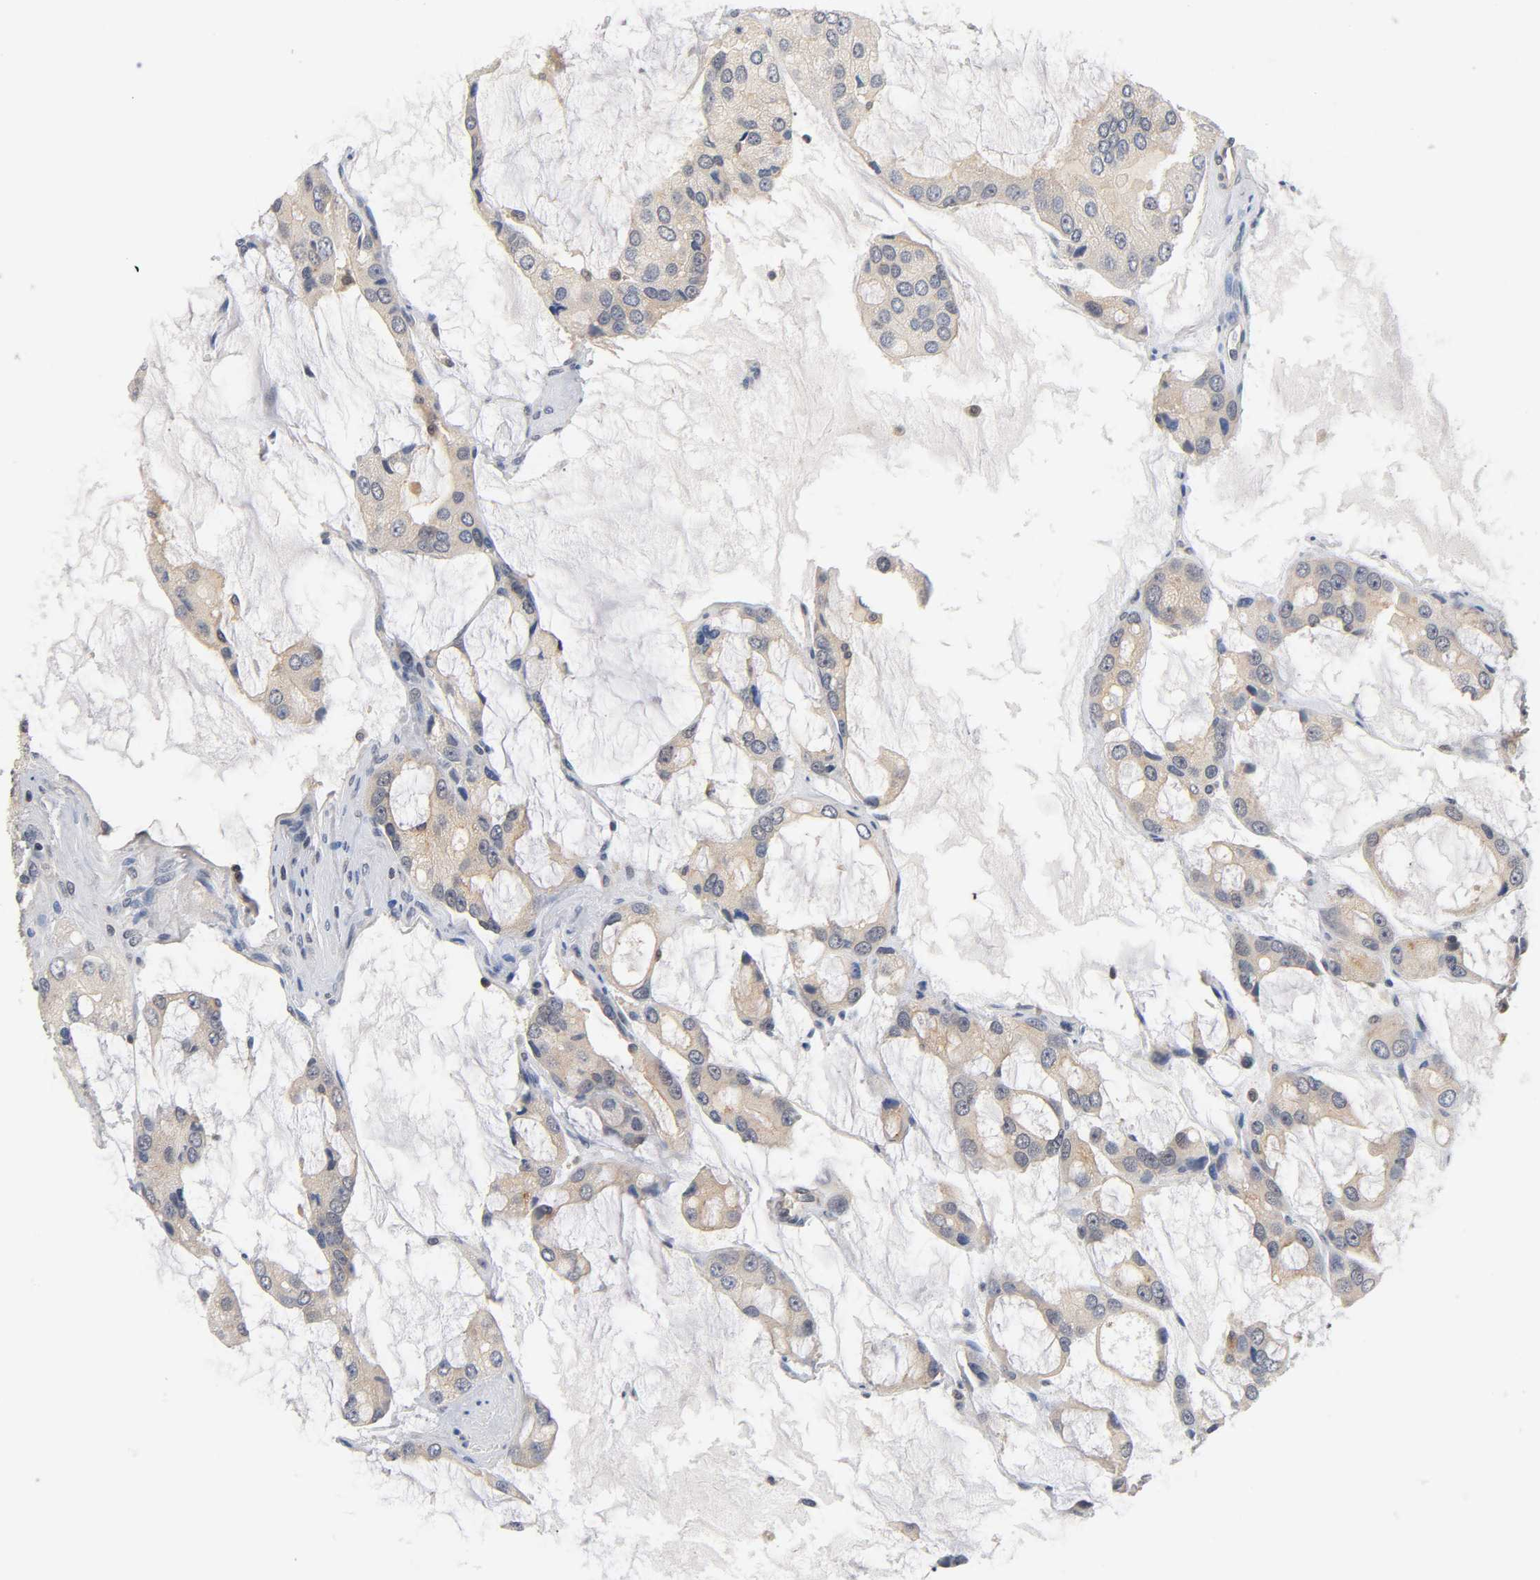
{"staining": {"intensity": "weak", "quantity": ">75%", "location": "cytoplasmic/membranous"}, "tissue": "prostate cancer", "cell_type": "Tumor cells", "image_type": "cancer", "snomed": [{"axis": "morphology", "description": "Adenocarcinoma, High grade"}, {"axis": "topography", "description": "Prostate"}], "caption": "Human high-grade adenocarcinoma (prostate) stained for a protein (brown) exhibits weak cytoplasmic/membranous positive expression in approximately >75% of tumor cells.", "gene": "PRKAB1", "patient": {"sex": "male", "age": 67}}